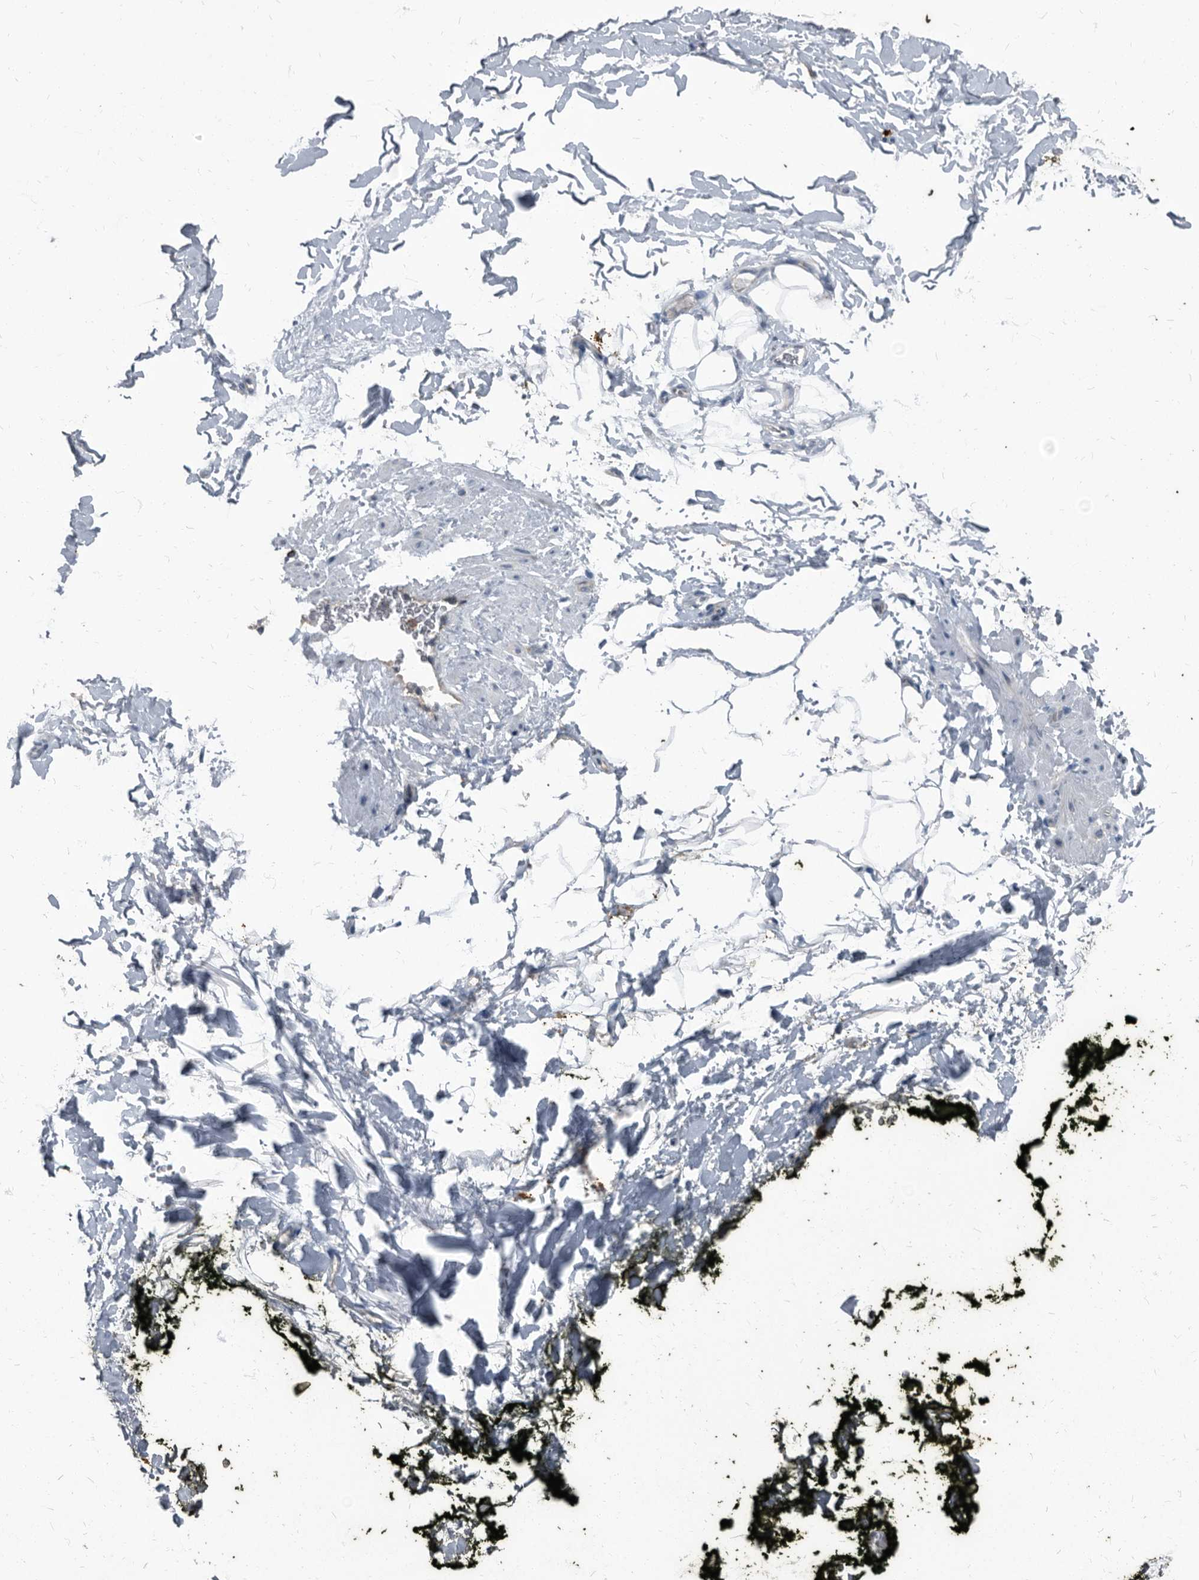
{"staining": {"intensity": "negative", "quantity": "none", "location": "none"}, "tissue": "adipose tissue", "cell_type": "Adipocytes", "image_type": "normal", "snomed": [{"axis": "morphology", "description": "Normal tissue, NOS"}, {"axis": "morphology", "description": "Adenocarcinoma, NOS"}, {"axis": "topography", "description": "Pancreas"}, {"axis": "topography", "description": "Peripheral nerve tissue"}], "caption": "DAB (3,3'-diaminobenzidine) immunohistochemical staining of benign human adipose tissue shows no significant staining in adipocytes. (DAB (3,3'-diaminobenzidine) immunohistochemistry (IHC) visualized using brightfield microscopy, high magnification).", "gene": "CDV3", "patient": {"sex": "male", "age": 59}}